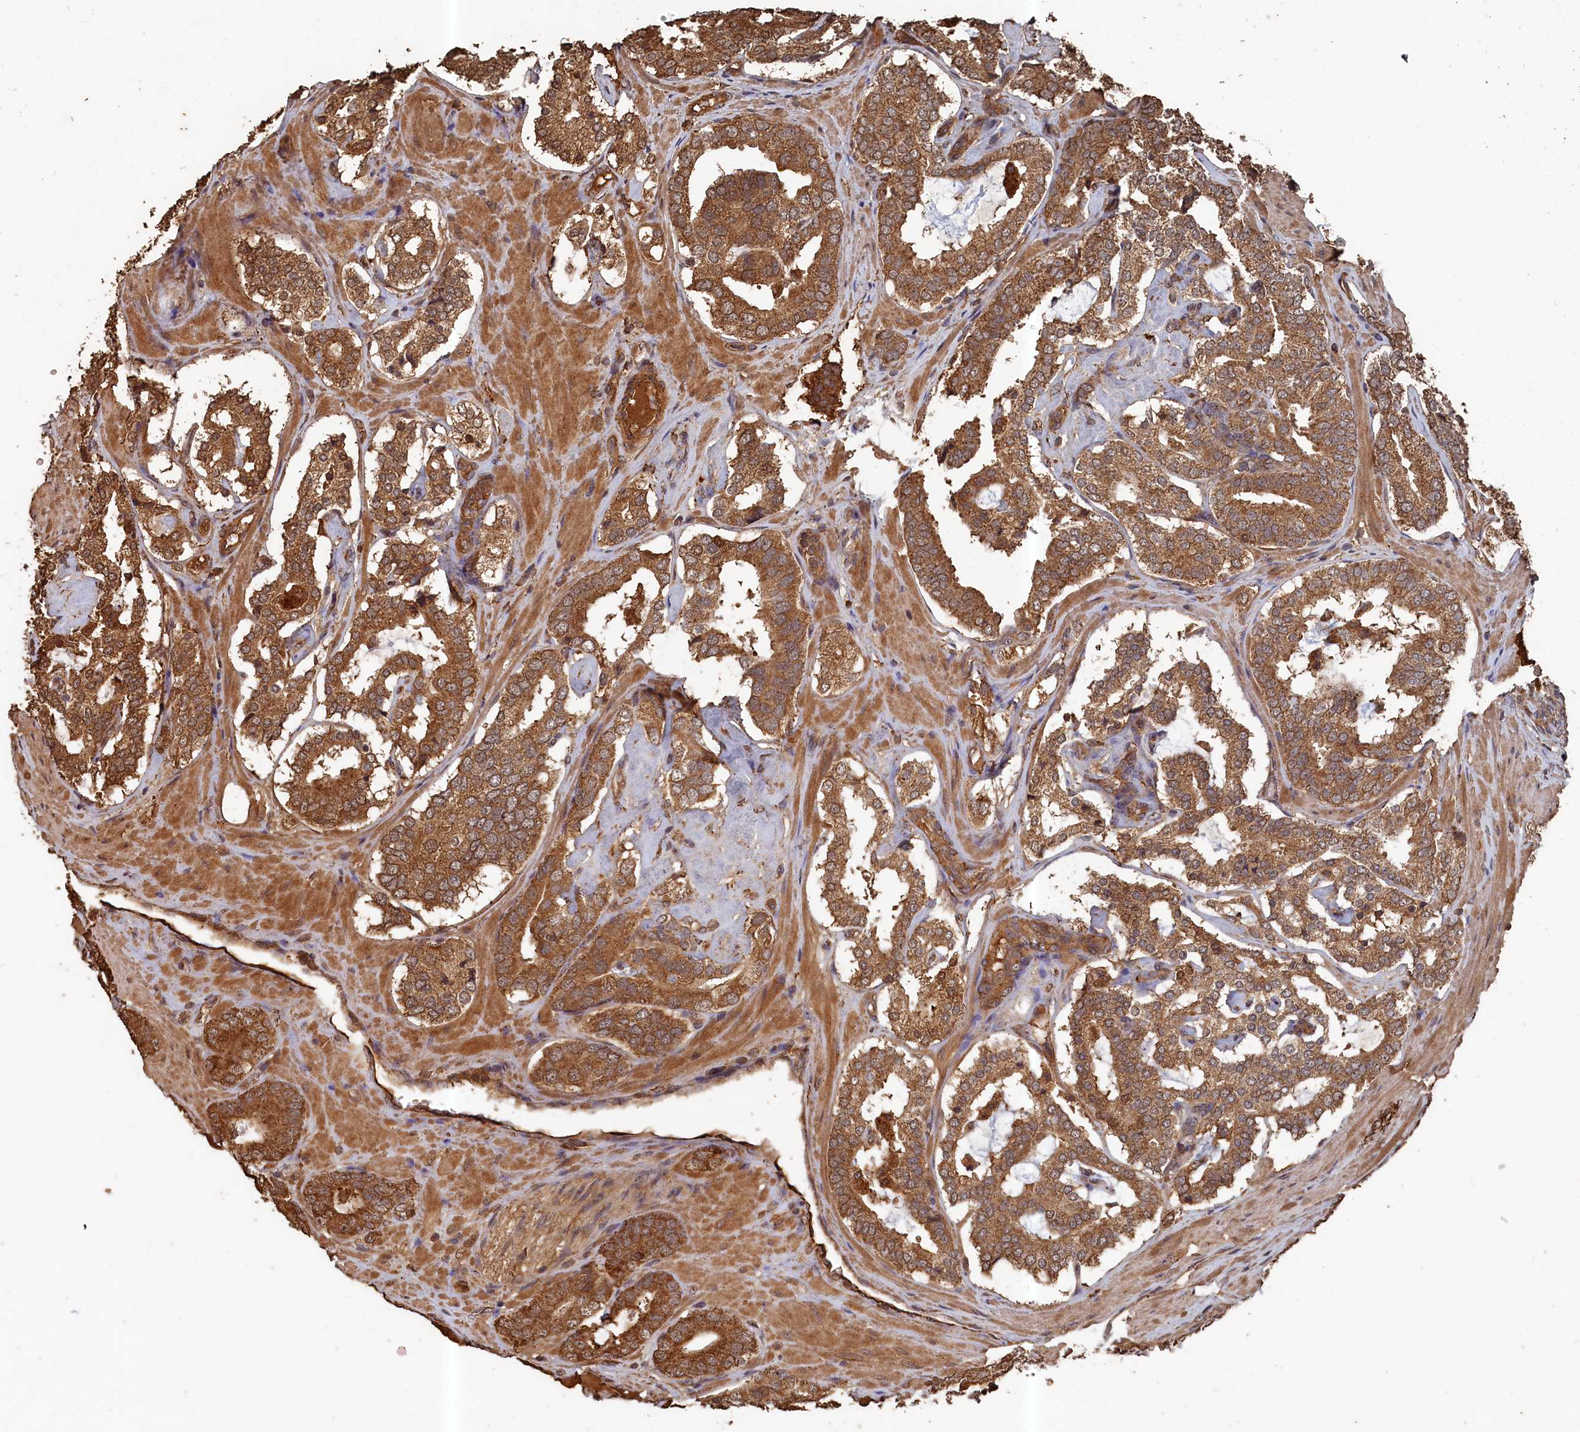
{"staining": {"intensity": "moderate", "quantity": ">75%", "location": "cytoplasmic/membranous"}, "tissue": "prostate cancer", "cell_type": "Tumor cells", "image_type": "cancer", "snomed": [{"axis": "morphology", "description": "Adenocarcinoma, High grade"}, {"axis": "topography", "description": "Prostate"}], "caption": "Immunohistochemical staining of human prostate high-grade adenocarcinoma shows medium levels of moderate cytoplasmic/membranous expression in approximately >75% of tumor cells. (DAB IHC with brightfield microscopy, high magnification).", "gene": "SNX33", "patient": {"sex": "male", "age": 63}}